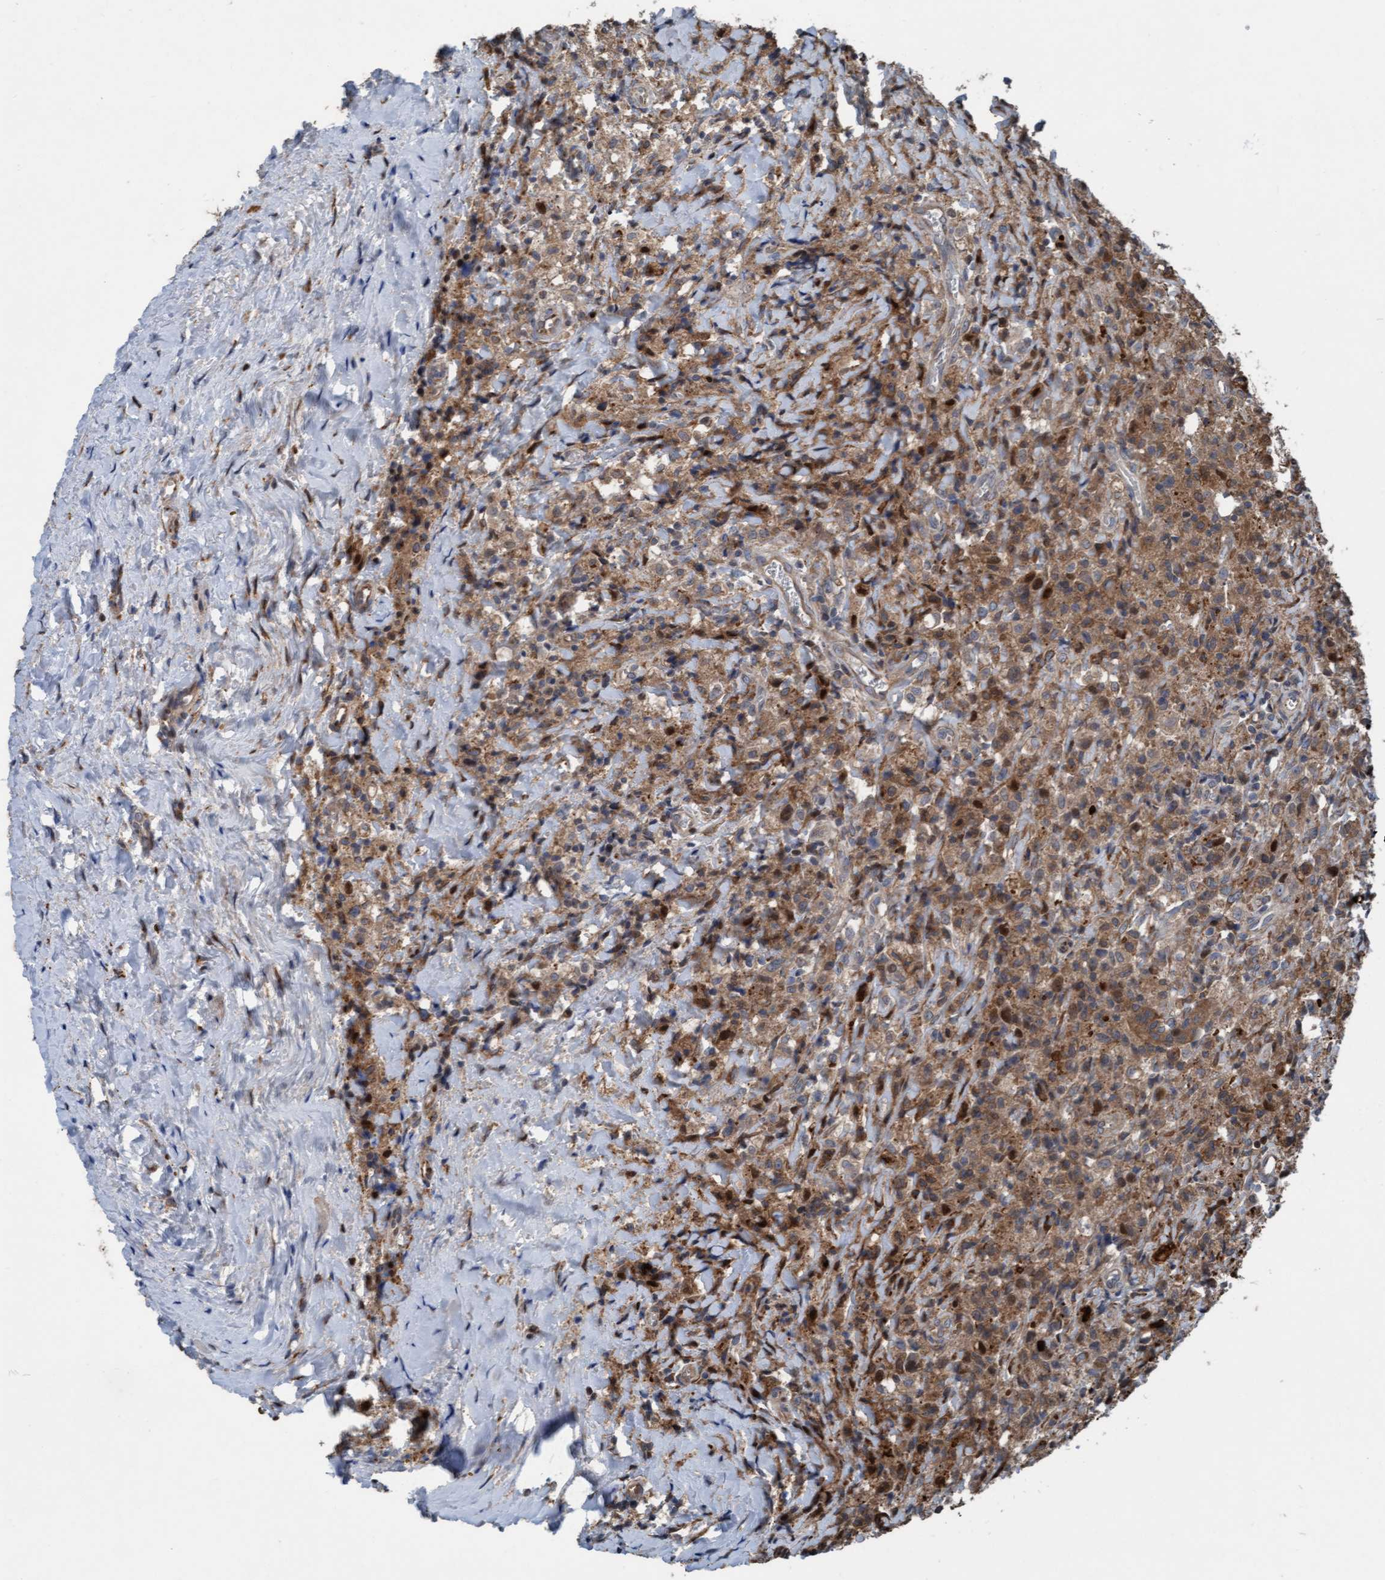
{"staining": {"intensity": "moderate", "quantity": ">75%", "location": "cytoplasmic/membranous"}, "tissue": "testis cancer", "cell_type": "Tumor cells", "image_type": "cancer", "snomed": [{"axis": "morphology", "description": "Carcinoma, Embryonal, NOS"}, {"axis": "topography", "description": "Testis"}], "caption": "Testis cancer stained for a protein (brown) exhibits moderate cytoplasmic/membranous positive expression in approximately >75% of tumor cells.", "gene": "KLHL26", "patient": {"sex": "male", "age": 2}}